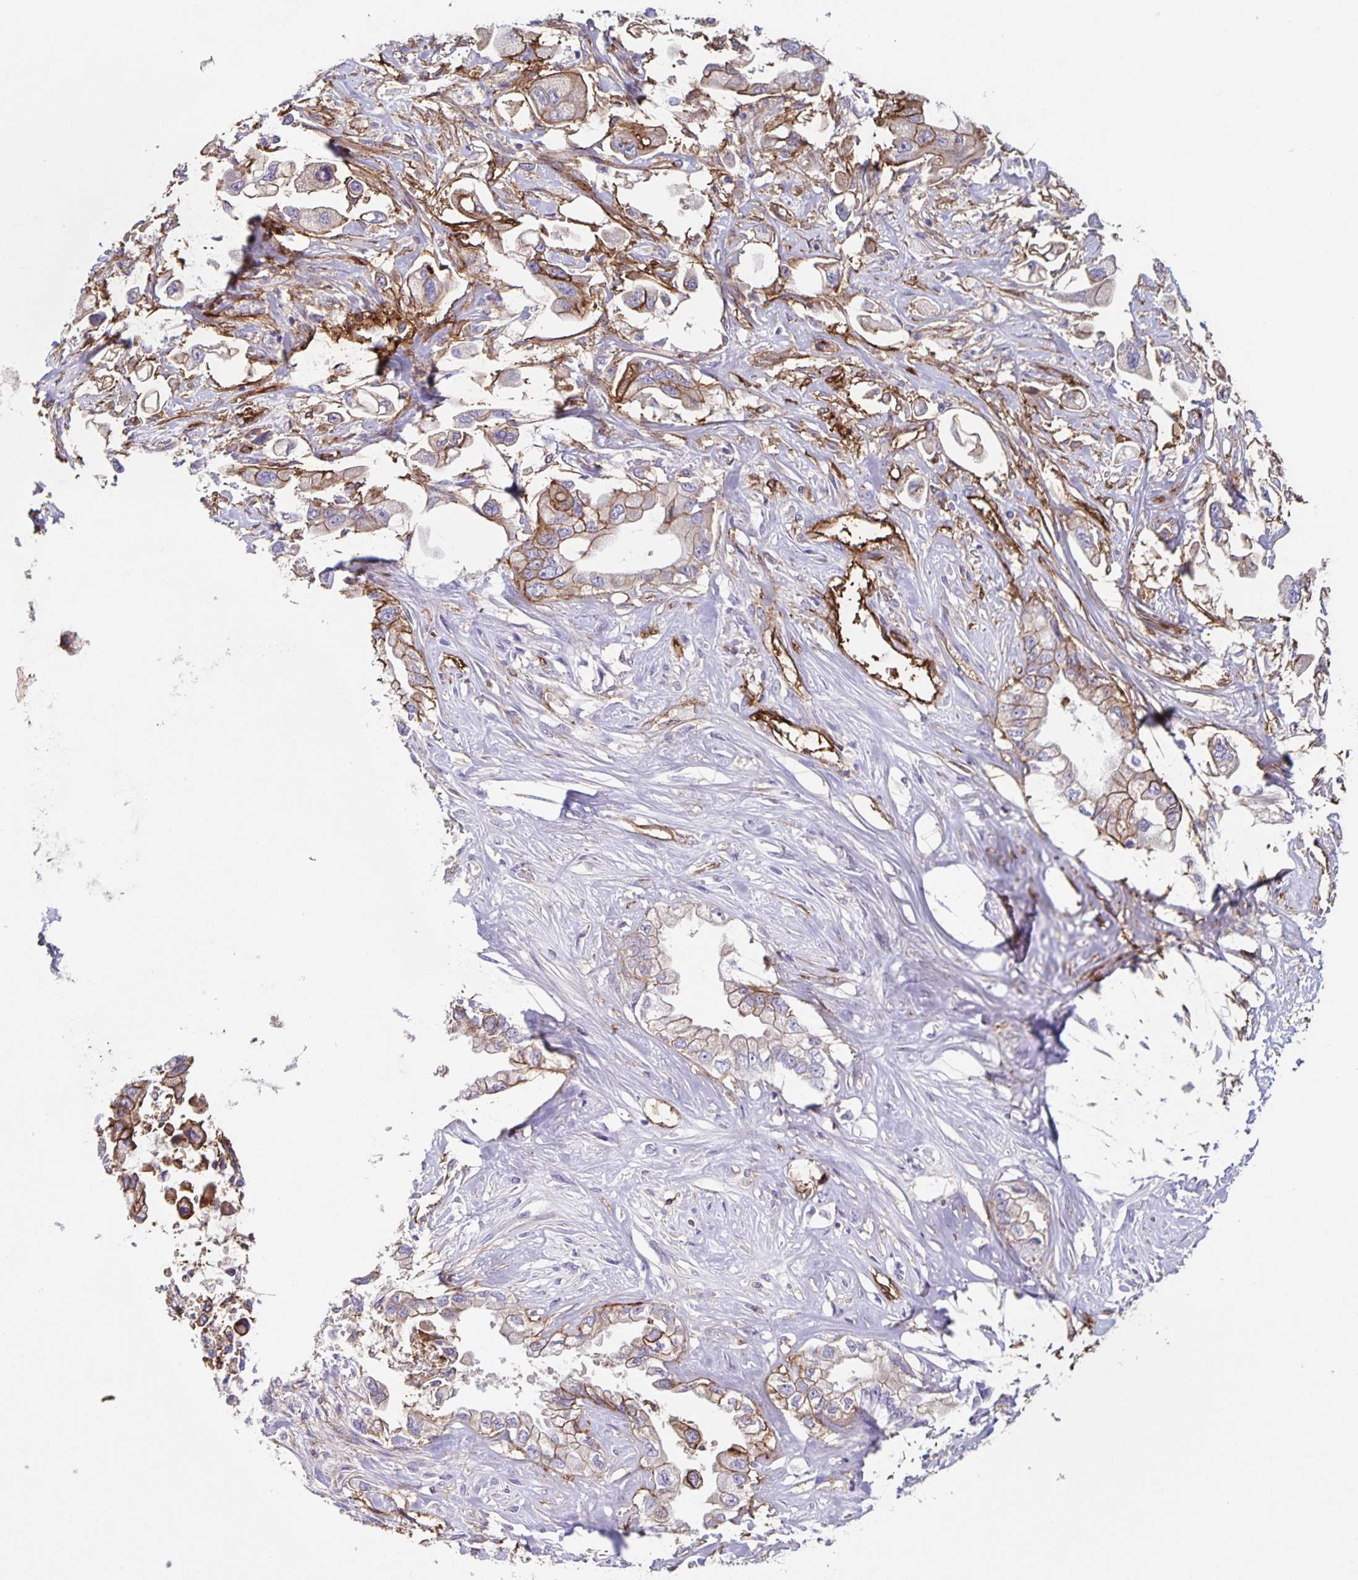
{"staining": {"intensity": "moderate", "quantity": "25%-75%", "location": "cytoplasmic/membranous"}, "tissue": "stomach cancer", "cell_type": "Tumor cells", "image_type": "cancer", "snomed": [{"axis": "morphology", "description": "Adenocarcinoma, NOS"}, {"axis": "topography", "description": "Stomach"}], "caption": "Immunohistochemical staining of stomach adenocarcinoma demonstrates moderate cytoplasmic/membranous protein staining in approximately 25%-75% of tumor cells.", "gene": "ITGA2", "patient": {"sex": "male", "age": 62}}